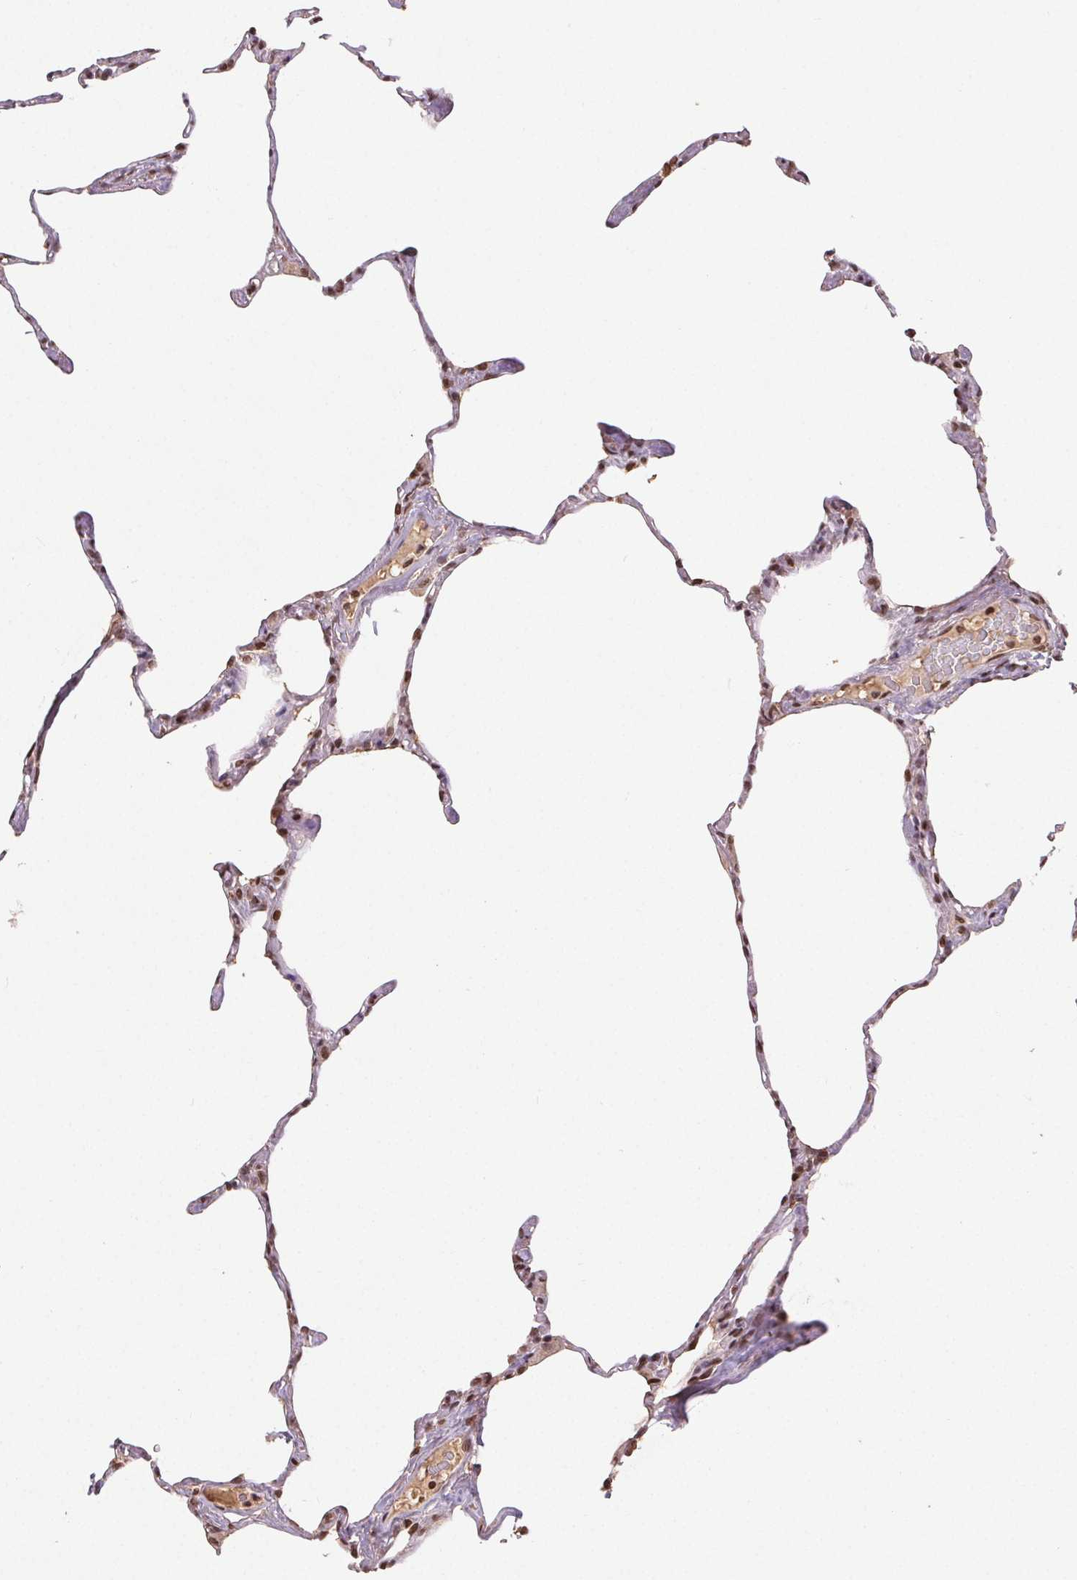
{"staining": {"intensity": "moderate", "quantity": ">75%", "location": "cytoplasmic/membranous,nuclear"}, "tissue": "lung", "cell_type": "Alveolar cells", "image_type": "normal", "snomed": [{"axis": "morphology", "description": "Normal tissue, NOS"}, {"axis": "topography", "description": "Lung"}], "caption": "Lung stained with a brown dye reveals moderate cytoplasmic/membranous,nuclear positive staining in about >75% of alveolar cells.", "gene": "MAPKAPK2", "patient": {"sex": "male", "age": 65}}